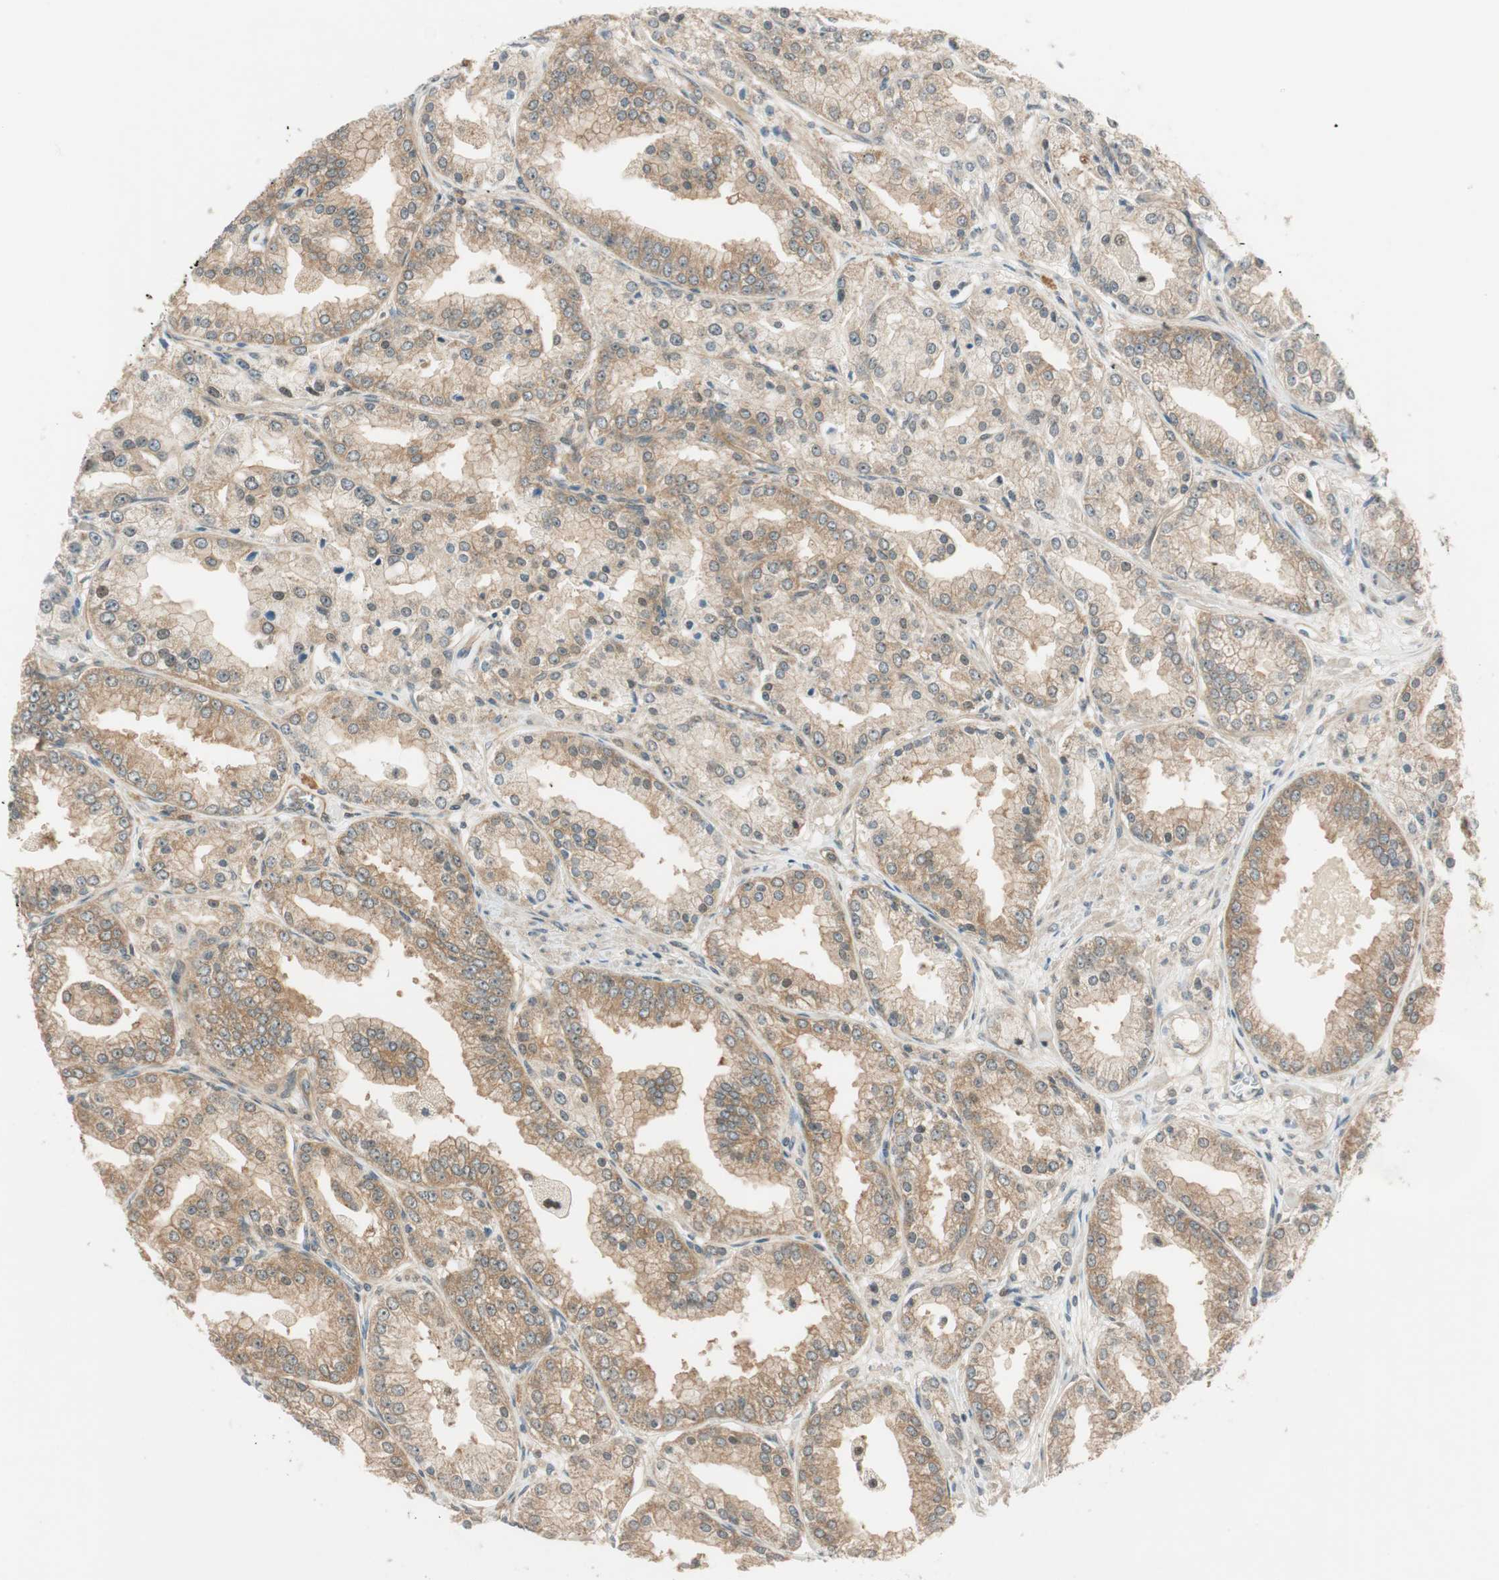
{"staining": {"intensity": "moderate", "quantity": ">75%", "location": "cytoplasmic/membranous"}, "tissue": "prostate cancer", "cell_type": "Tumor cells", "image_type": "cancer", "snomed": [{"axis": "morphology", "description": "Adenocarcinoma, High grade"}, {"axis": "topography", "description": "Prostate"}], "caption": "A micrograph of human prostate cancer (high-grade adenocarcinoma) stained for a protein displays moderate cytoplasmic/membranous brown staining in tumor cells.", "gene": "PSMD8", "patient": {"sex": "male", "age": 61}}